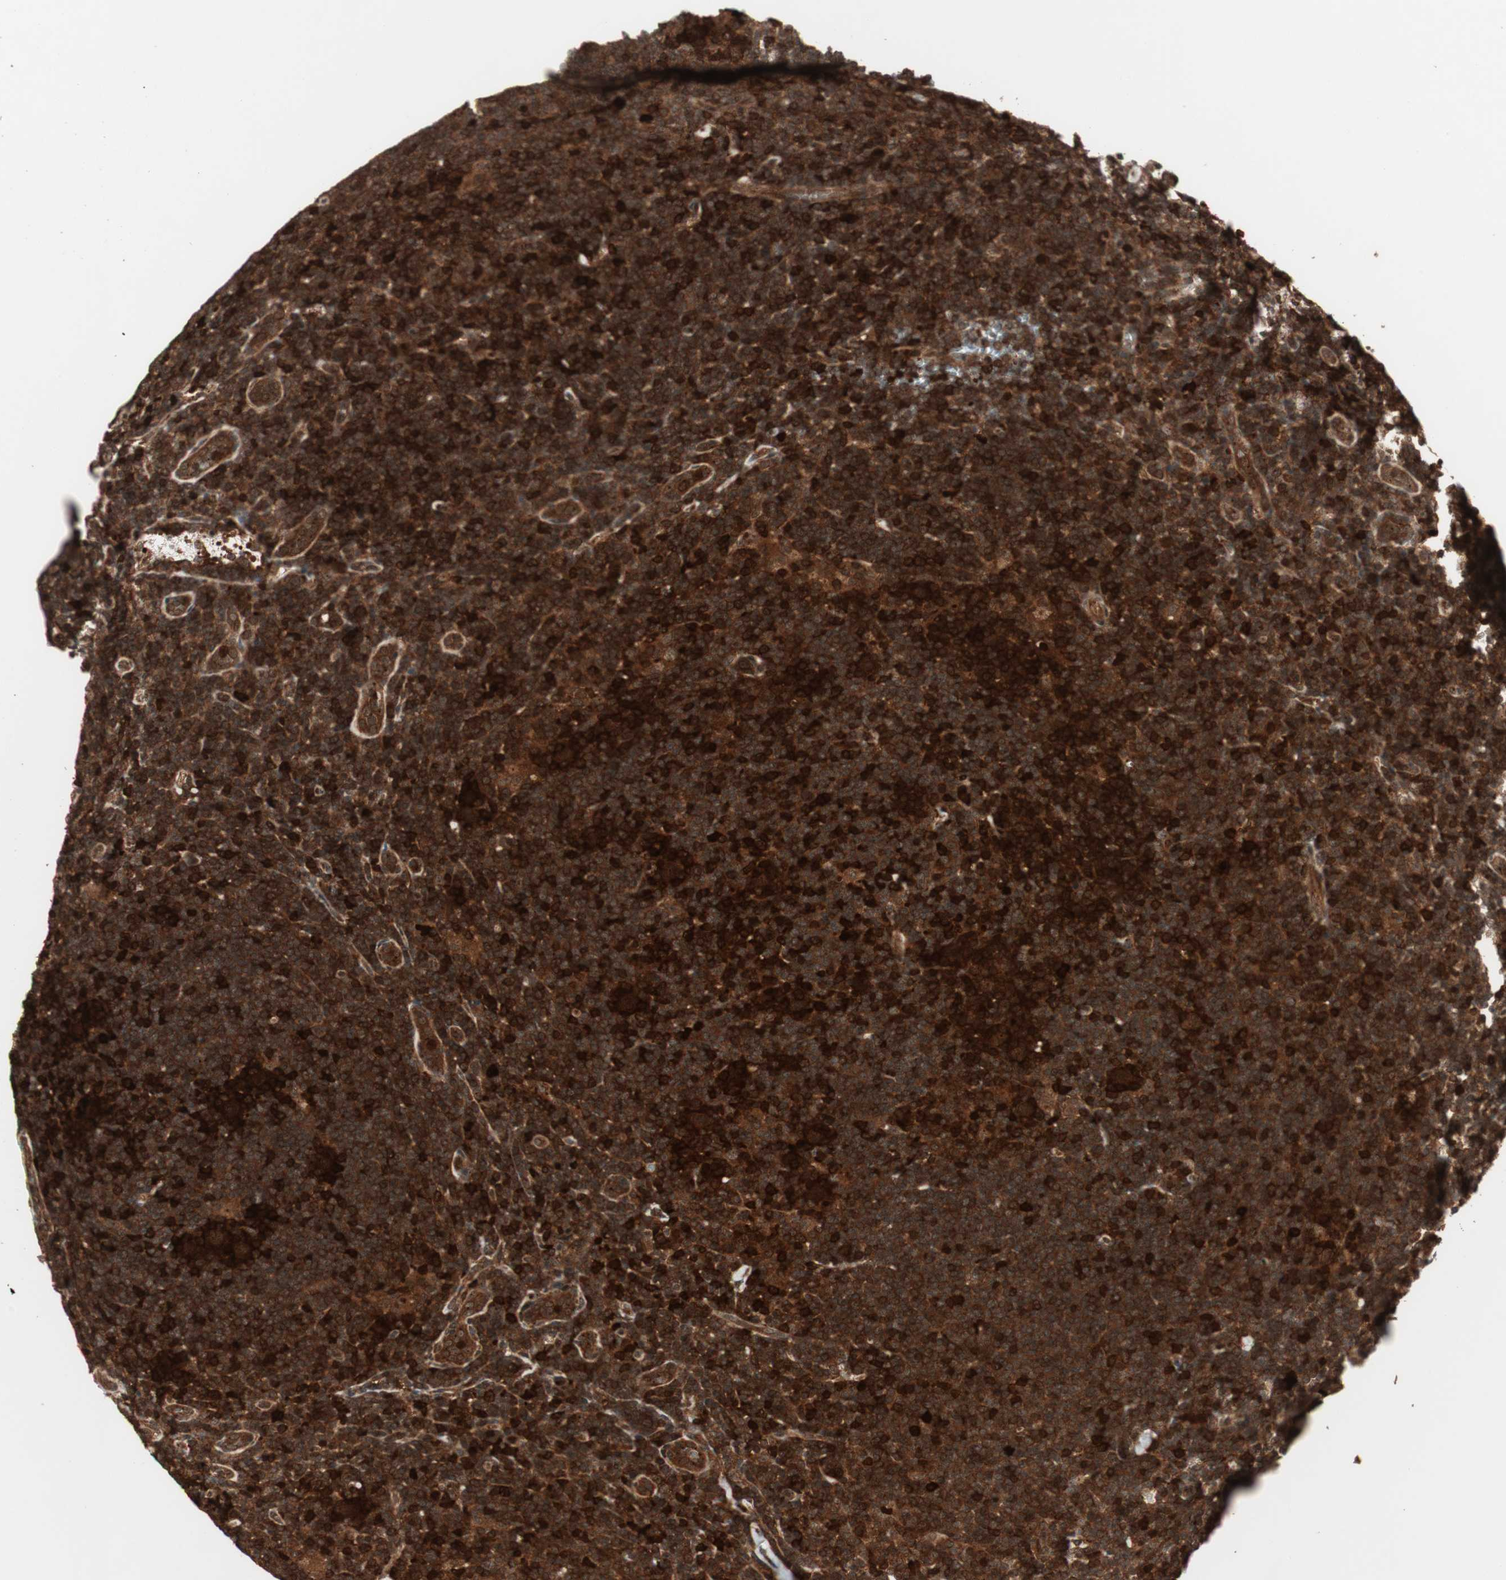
{"staining": {"intensity": "strong", "quantity": ">75%", "location": "cytoplasmic/membranous"}, "tissue": "lymphoma", "cell_type": "Tumor cells", "image_type": "cancer", "snomed": [{"axis": "morphology", "description": "Hodgkin's disease, NOS"}, {"axis": "topography", "description": "Lymph node"}], "caption": "Lymphoma tissue demonstrates strong cytoplasmic/membranous staining in about >75% of tumor cells, visualized by immunohistochemistry. The staining was performed using DAB (3,3'-diaminobenzidine) to visualize the protein expression in brown, while the nuclei were stained in blue with hematoxylin (Magnification: 20x).", "gene": "PRKG2", "patient": {"sex": "female", "age": 57}}